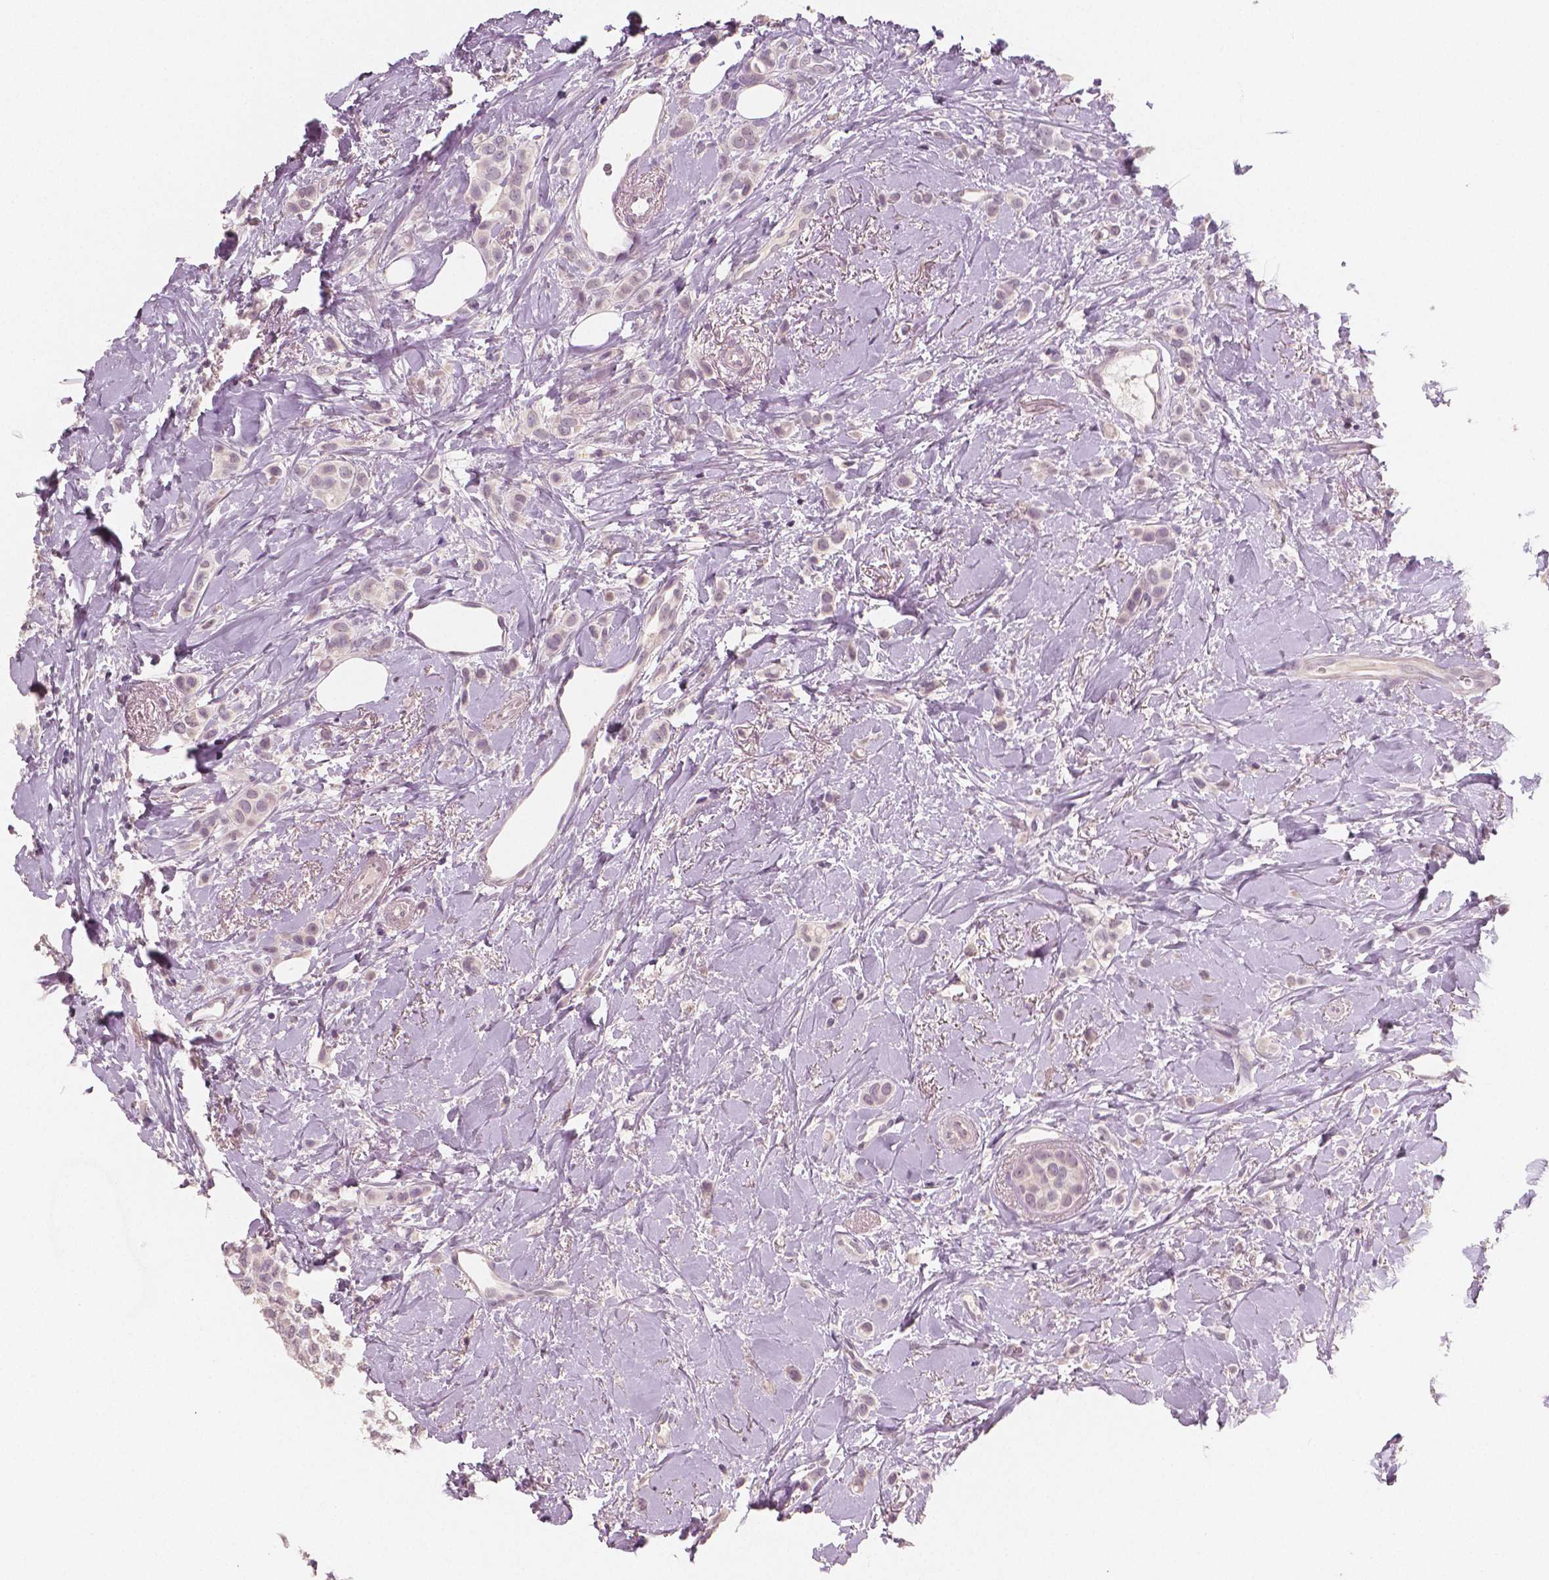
{"staining": {"intensity": "negative", "quantity": "none", "location": "none"}, "tissue": "breast cancer", "cell_type": "Tumor cells", "image_type": "cancer", "snomed": [{"axis": "morphology", "description": "Lobular carcinoma"}, {"axis": "topography", "description": "Breast"}], "caption": "A photomicrograph of human breast lobular carcinoma is negative for staining in tumor cells. (Stains: DAB immunohistochemistry (IHC) with hematoxylin counter stain, Microscopy: brightfield microscopy at high magnification).", "gene": "RNASE7", "patient": {"sex": "female", "age": 66}}